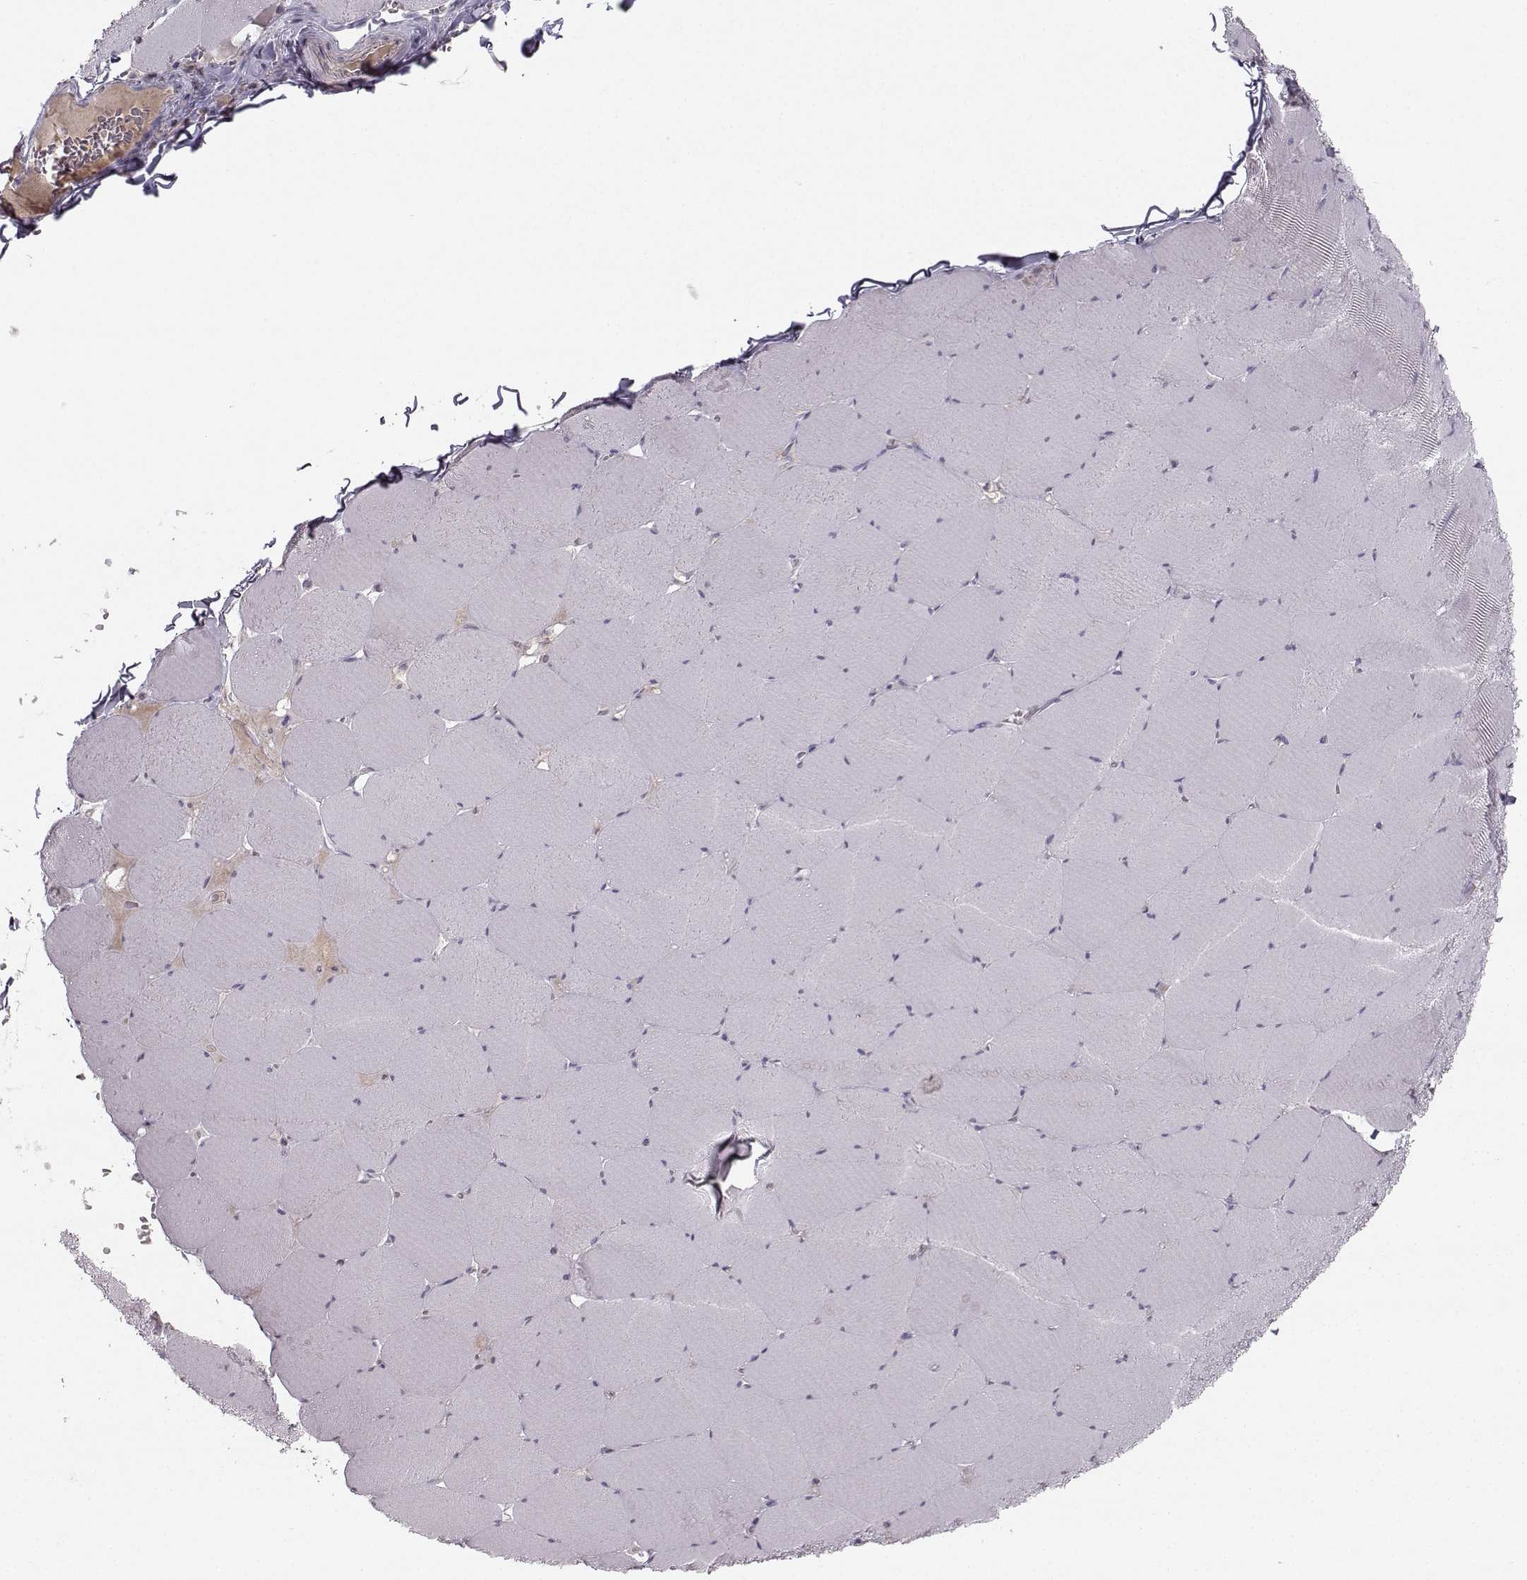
{"staining": {"intensity": "negative", "quantity": "none", "location": "none"}, "tissue": "skeletal muscle", "cell_type": "Myocytes", "image_type": "normal", "snomed": [{"axis": "morphology", "description": "Normal tissue, NOS"}, {"axis": "morphology", "description": "Malignant melanoma, Metastatic site"}, {"axis": "topography", "description": "Skeletal muscle"}], "caption": "The histopathology image demonstrates no significant positivity in myocytes of skeletal muscle. (DAB (3,3'-diaminobenzidine) IHC with hematoxylin counter stain).", "gene": "OPRD1", "patient": {"sex": "male", "age": 50}}